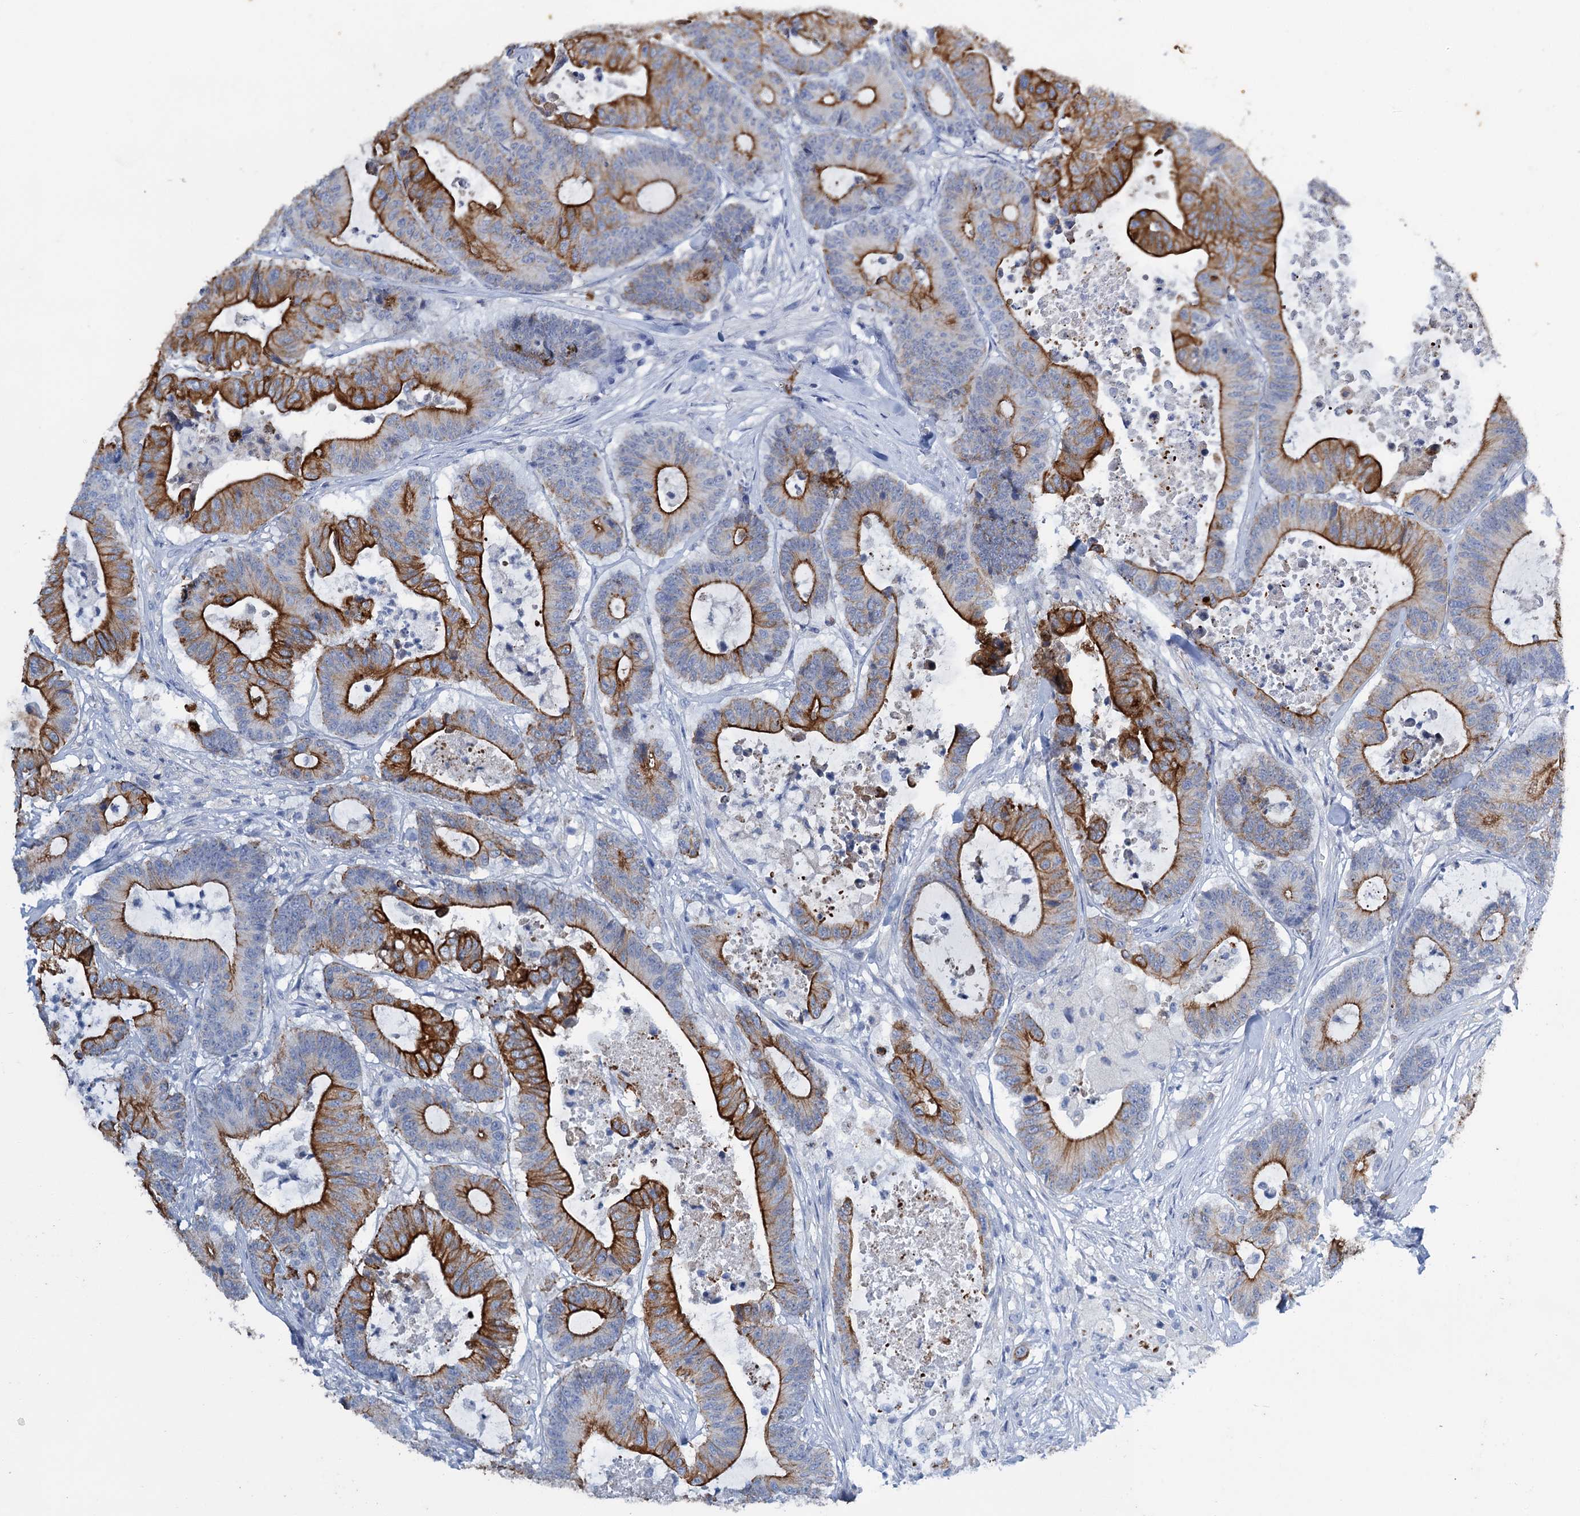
{"staining": {"intensity": "strong", "quantity": ">75%", "location": "cytoplasmic/membranous"}, "tissue": "colorectal cancer", "cell_type": "Tumor cells", "image_type": "cancer", "snomed": [{"axis": "morphology", "description": "Adenocarcinoma, NOS"}, {"axis": "topography", "description": "Colon"}], "caption": "Immunohistochemical staining of human adenocarcinoma (colorectal) reveals strong cytoplasmic/membranous protein staining in approximately >75% of tumor cells.", "gene": "FAAP20", "patient": {"sex": "female", "age": 84}}